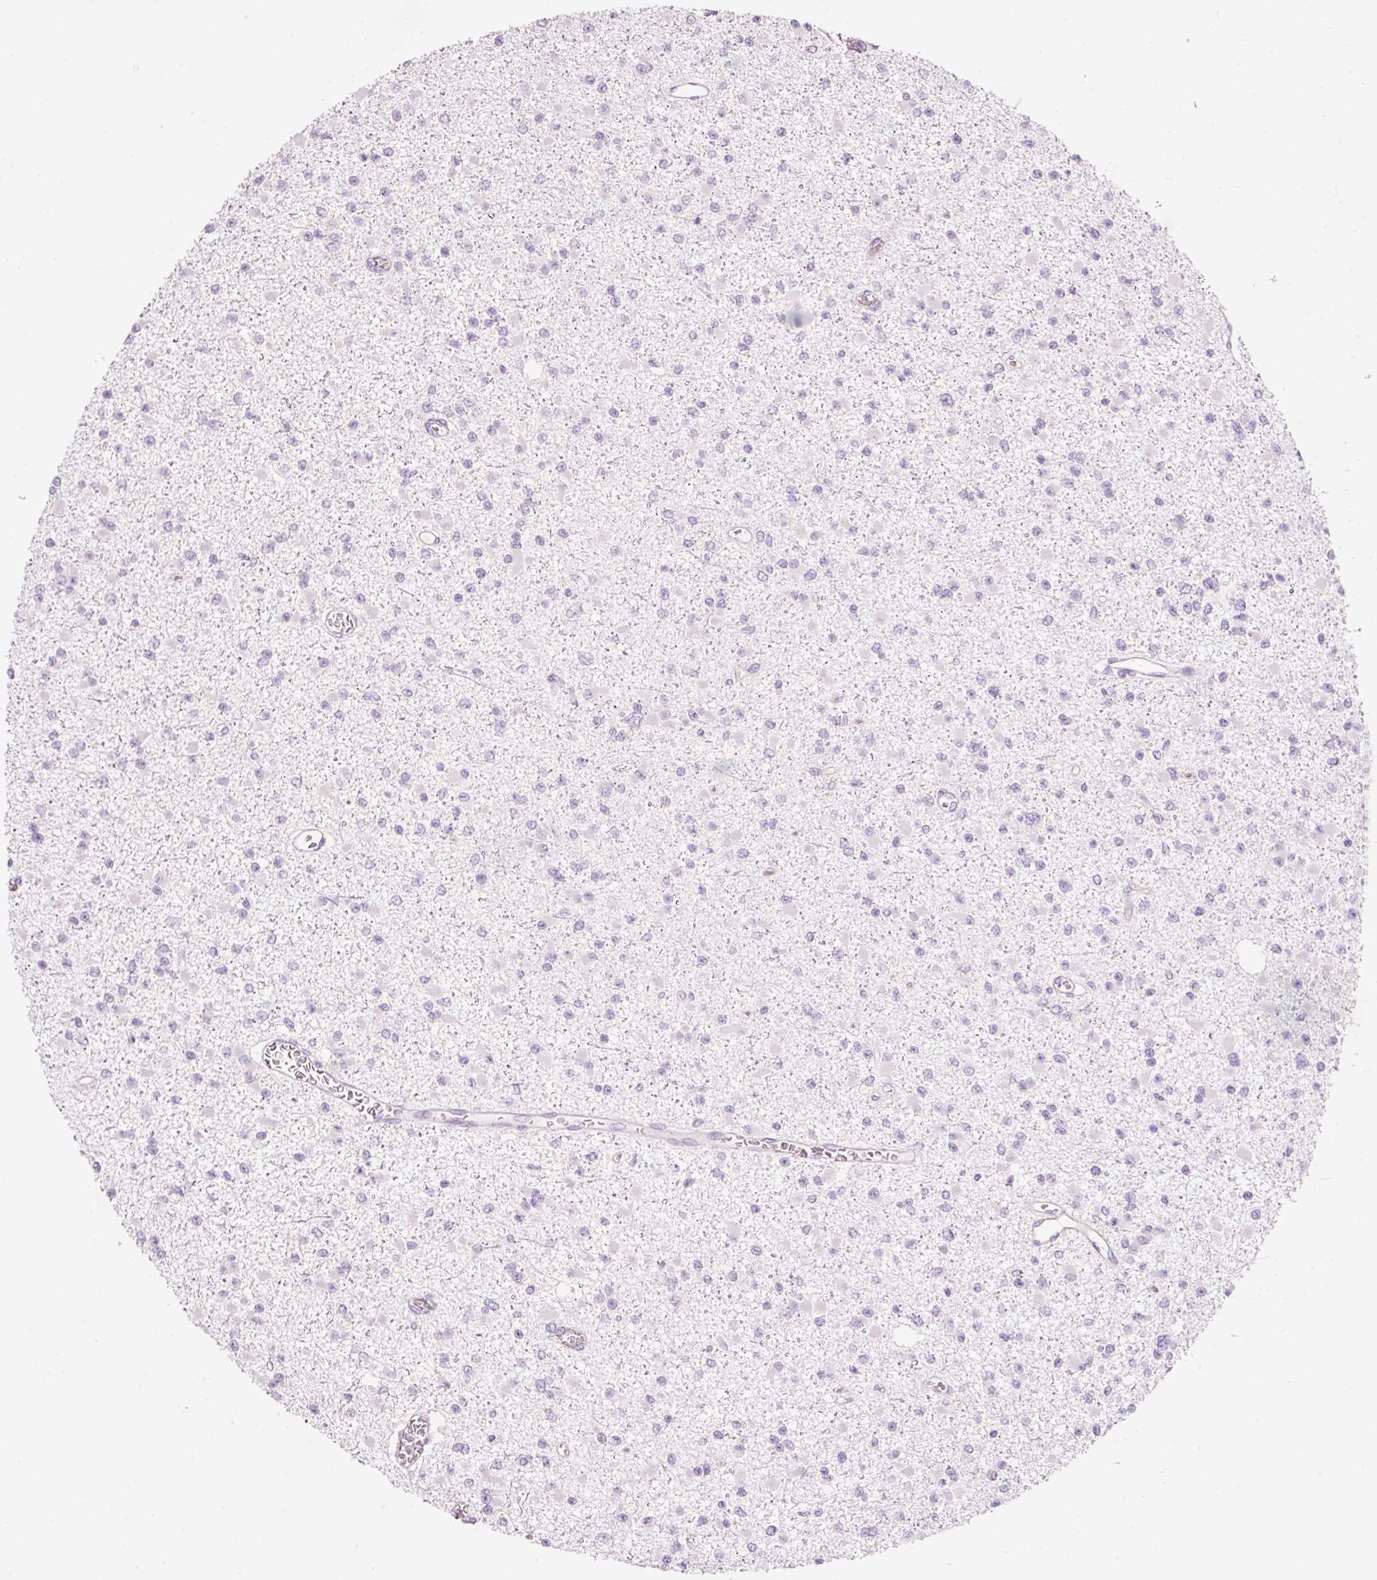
{"staining": {"intensity": "negative", "quantity": "none", "location": "none"}, "tissue": "glioma", "cell_type": "Tumor cells", "image_type": "cancer", "snomed": [{"axis": "morphology", "description": "Glioma, malignant, Low grade"}, {"axis": "topography", "description": "Brain"}], "caption": "DAB immunohistochemical staining of human malignant glioma (low-grade) exhibits no significant staining in tumor cells.", "gene": "MAP3K3", "patient": {"sex": "female", "age": 22}}